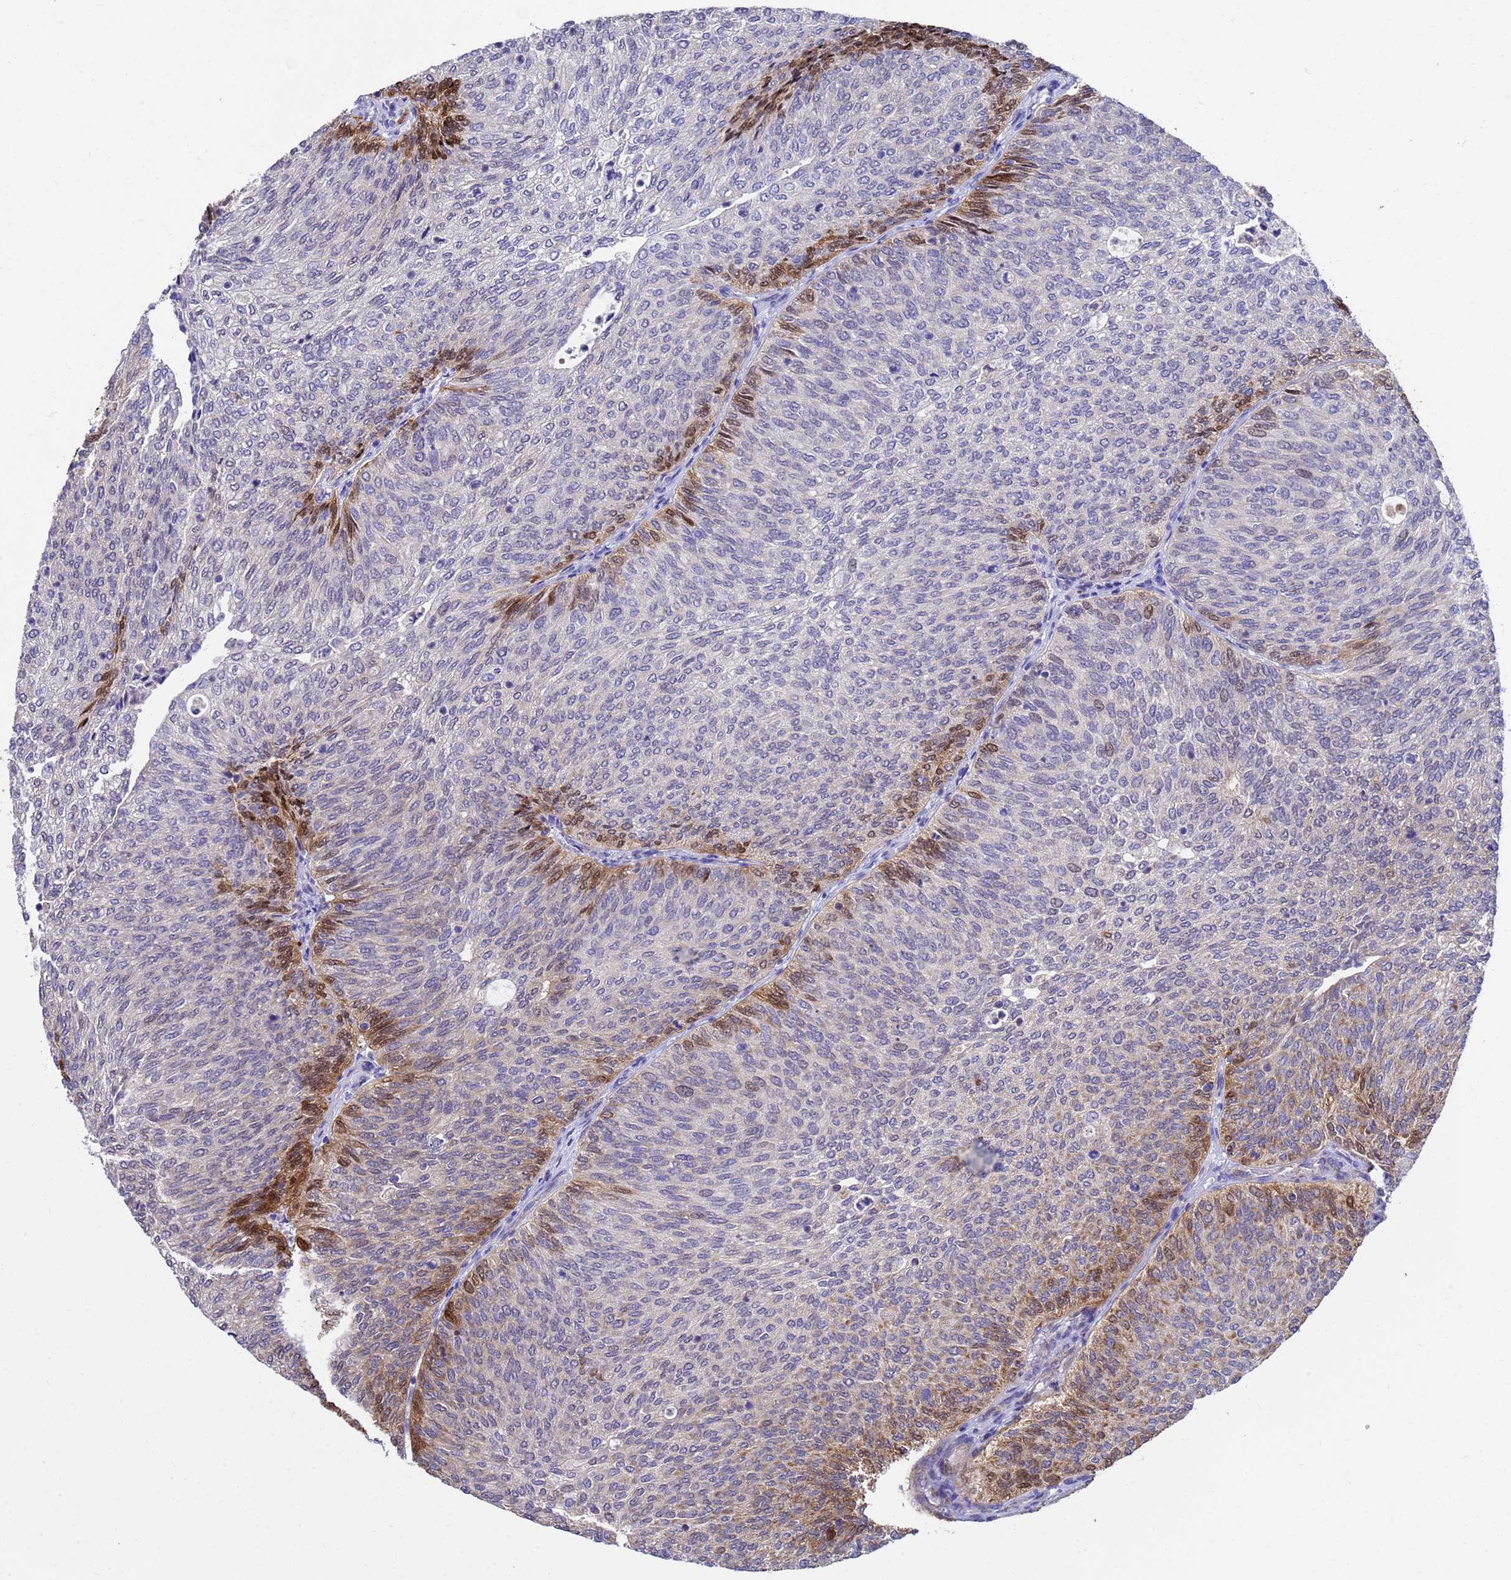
{"staining": {"intensity": "moderate", "quantity": "<25%", "location": "cytoplasmic/membranous,nuclear"}, "tissue": "urothelial cancer", "cell_type": "Tumor cells", "image_type": "cancer", "snomed": [{"axis": "morphology", "description": "Urothelial carcinoma, Low grade"}, {"axis": "topography", "description": "Urinary bladder"}], "caption": "A brown stain shows moderate cytoplasmic/membranous and nuclear positivity of a protein in human urothelial carcinoma (low-grade) tumor cells. The staining was performed using DAB to visualize the protein expression in brown, while the nuclei were stained in blue with hematoxylin (Magnification: 20x).", "gene": "TUBGCP3", "patient": {"sex": "female", "age": 79}}